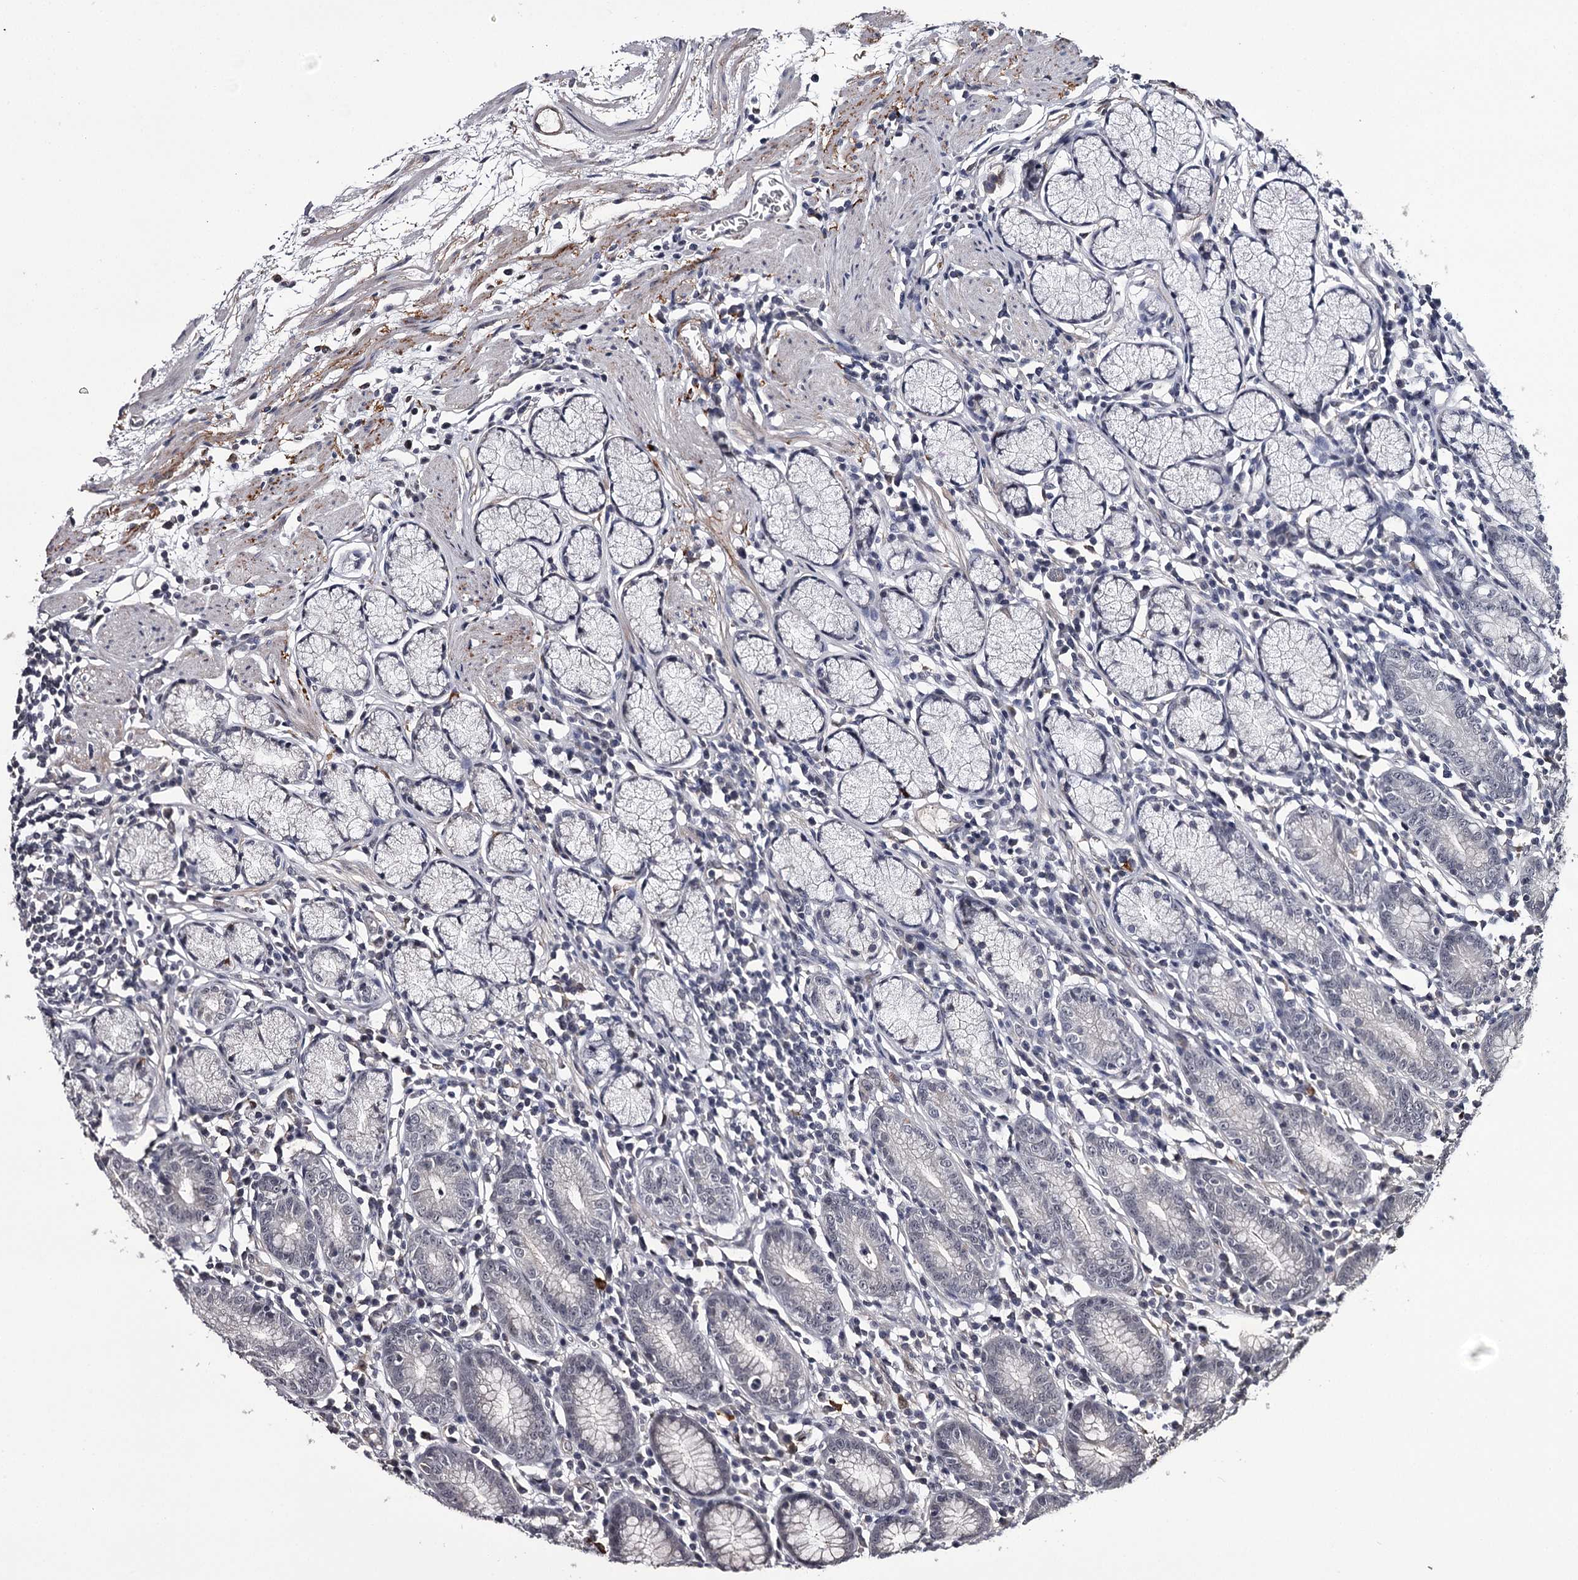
{"staining": {"intensity": "moderate", "quantity": "<25%", "location": "cytoplasmic/membranous"}, "tissue": "stomach", "cell_type": "Glandular cells", "image_type": "normal", "snomed": [{"axis": "morphology", "description": "Normal tissue, NOS"}, {"axis": "topography", "description": "Stomach"}], "caption": "Immunohistochemistry micrograph of normal human stomach stained for a protein (brown), which shows low levels of moderate cytoplasmic/membranous expression in approximately <25% of glandular cells.", "gene": "CWF19L2", "patient": {"sex": "male", "age": 55}}